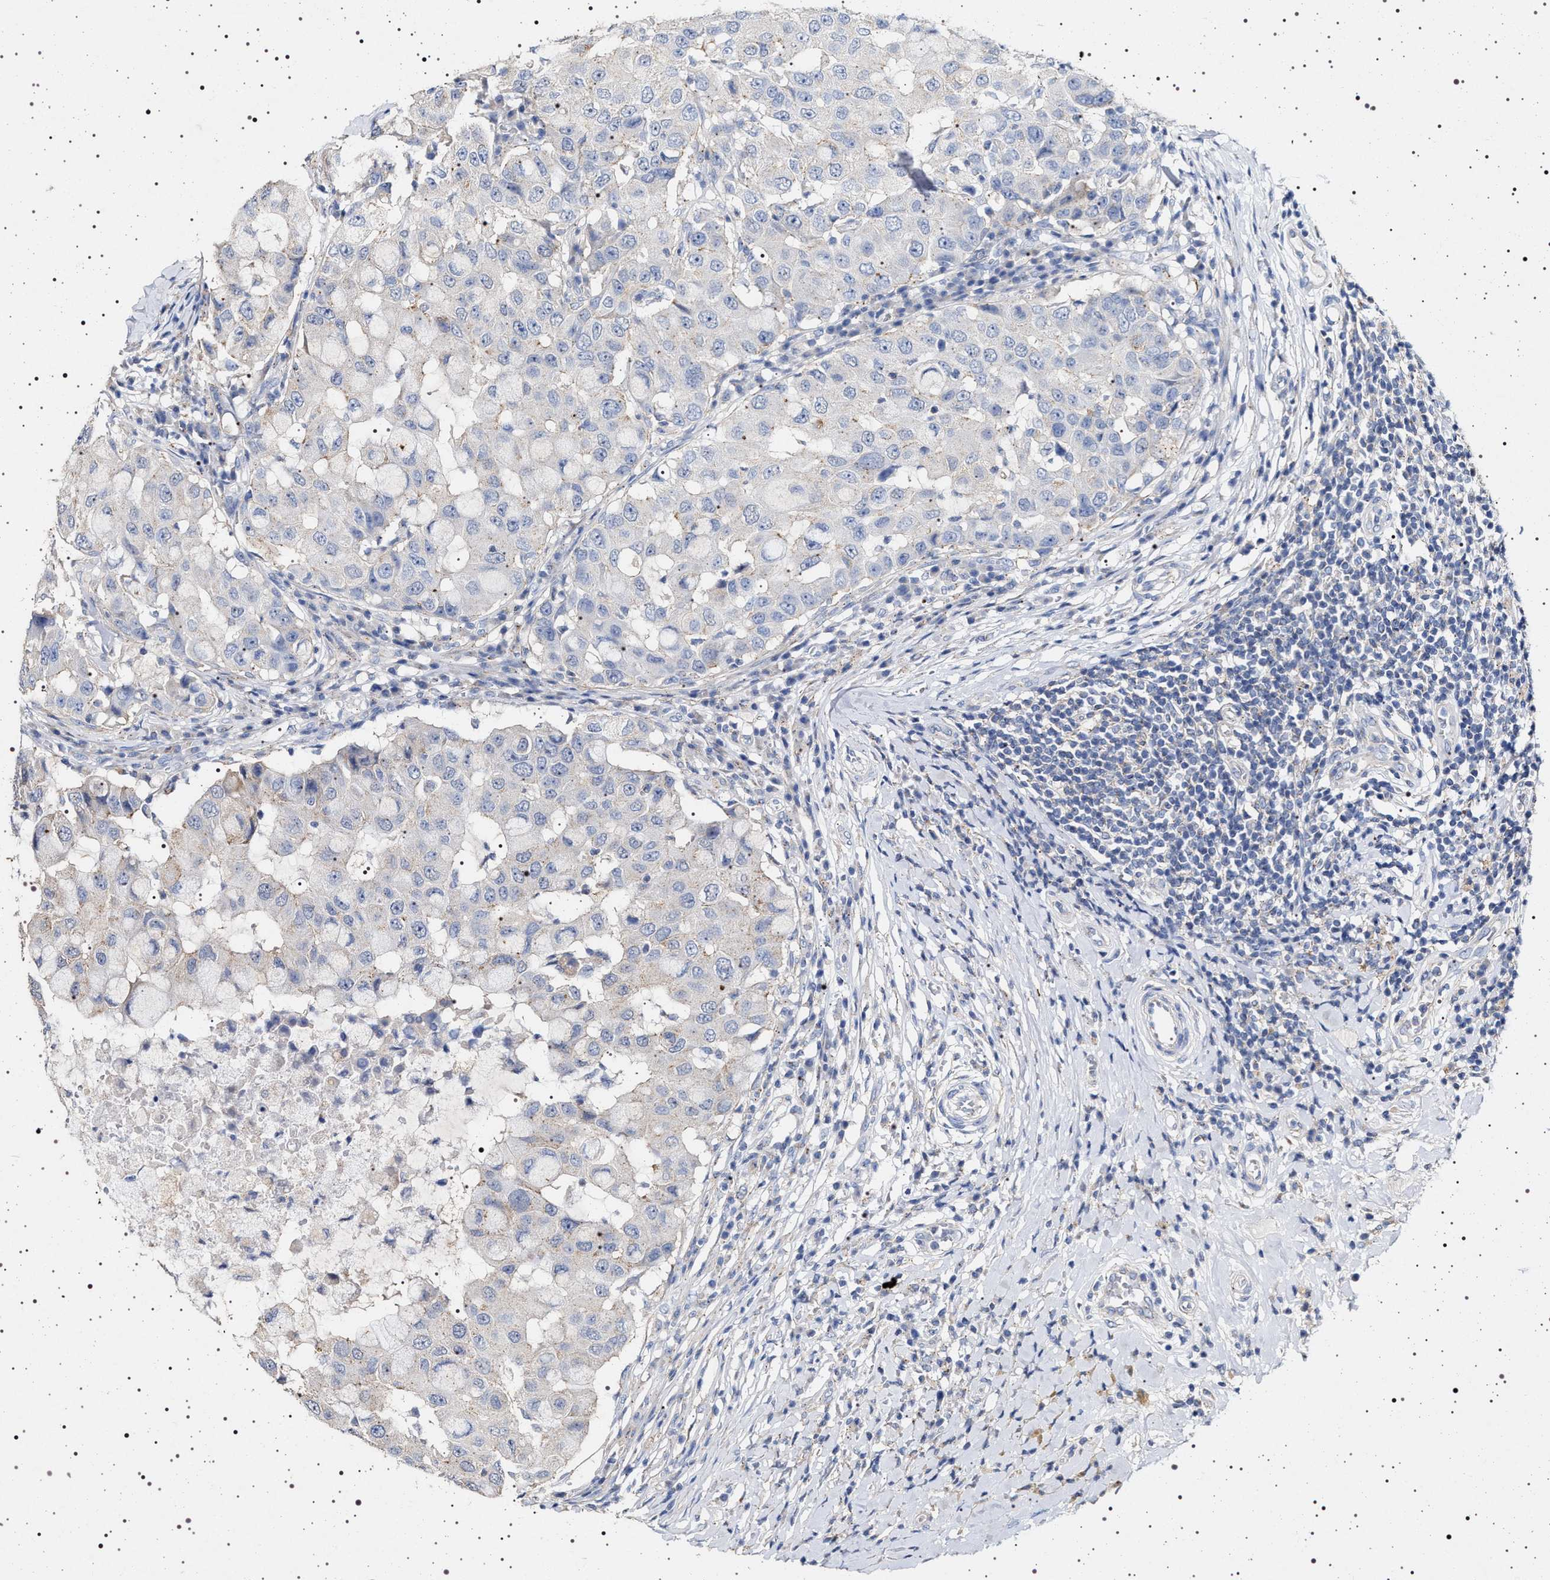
{"staining": {"intensity": "negative", "quantity": "none", "location": "none"}, "tissue": "breast cancer", "cell_type": "Tumor cells", "image_type": "cancer", "snomed": [{"axis": "morphology", "description": "Duct carcinoma"}, {"axis": "topography", "description": "Breast"}], "caption": "Photomicrograph shows no significant protein staining in tumor cells of intraductal carcinoma (breast). The staining was performed using DAB to visualize the protein expression in brown, while the nuclei were stained in blue with hematoxylin (Magnification: 20x).", "gene": "NAALADL2", "patient": {"sex": "female", "age": 27}}